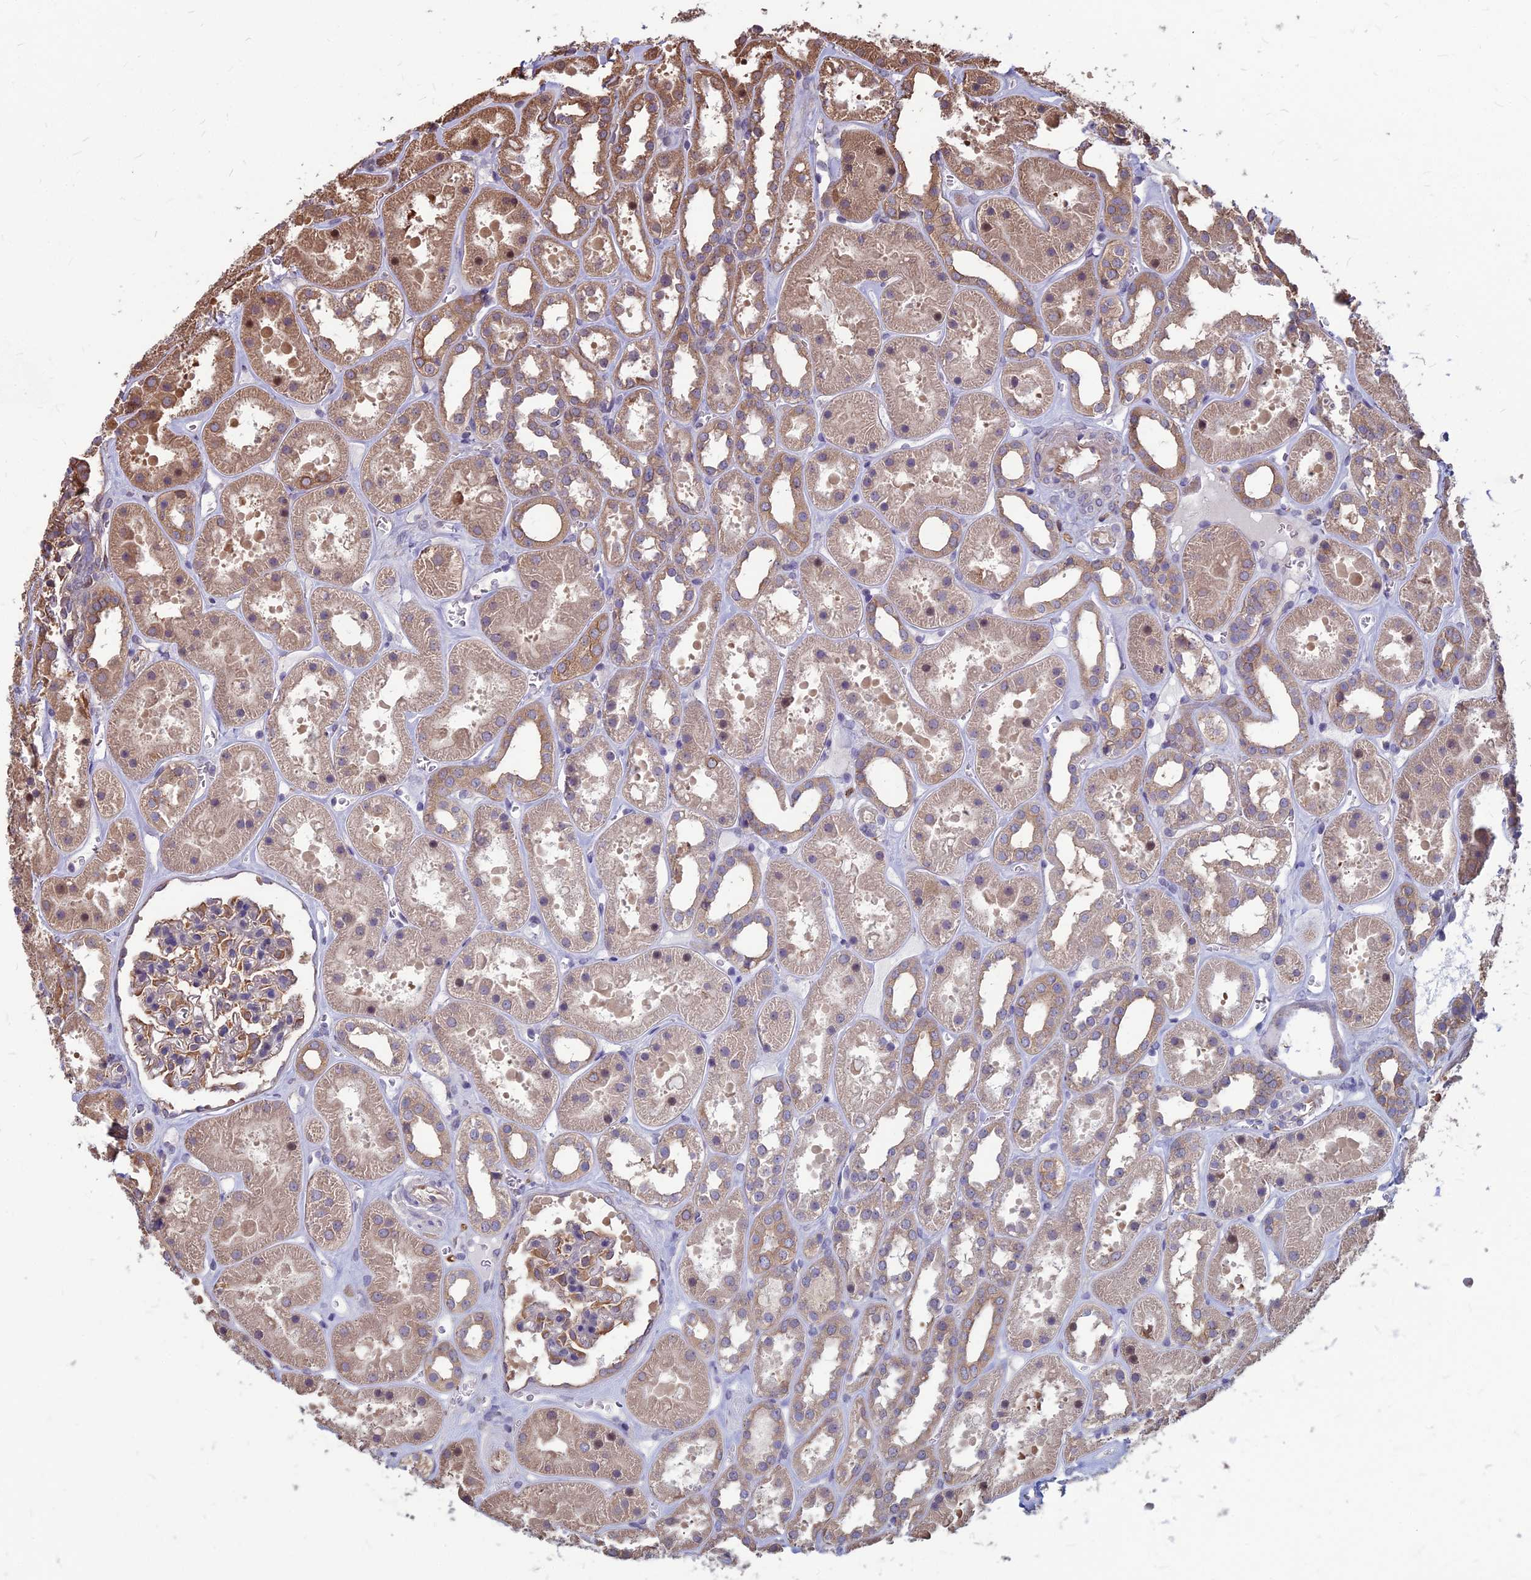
{"staining": {"intensity": "strong", "quantity": "<25%", "location": "cytoplasmic/membranous"}, "tissue": "kidney", "cell_type": "Cells in glomeruli", "image_type": "normal", "snomed": [{"axis": "morphology", "description": "Normal tissue, NOS"}, {"axis": "topography", "description": "Kidney"}], "caption": "Cells in glomeruli exhibit strong cytoplasmic/membranous positivity in about <25% of cells in unremarkable kidney. (brown staining indicates protein expression, while blue staining denotes nuclei).", "gene": "LSM6", "patient": {"sex": "female", "age": 41}}